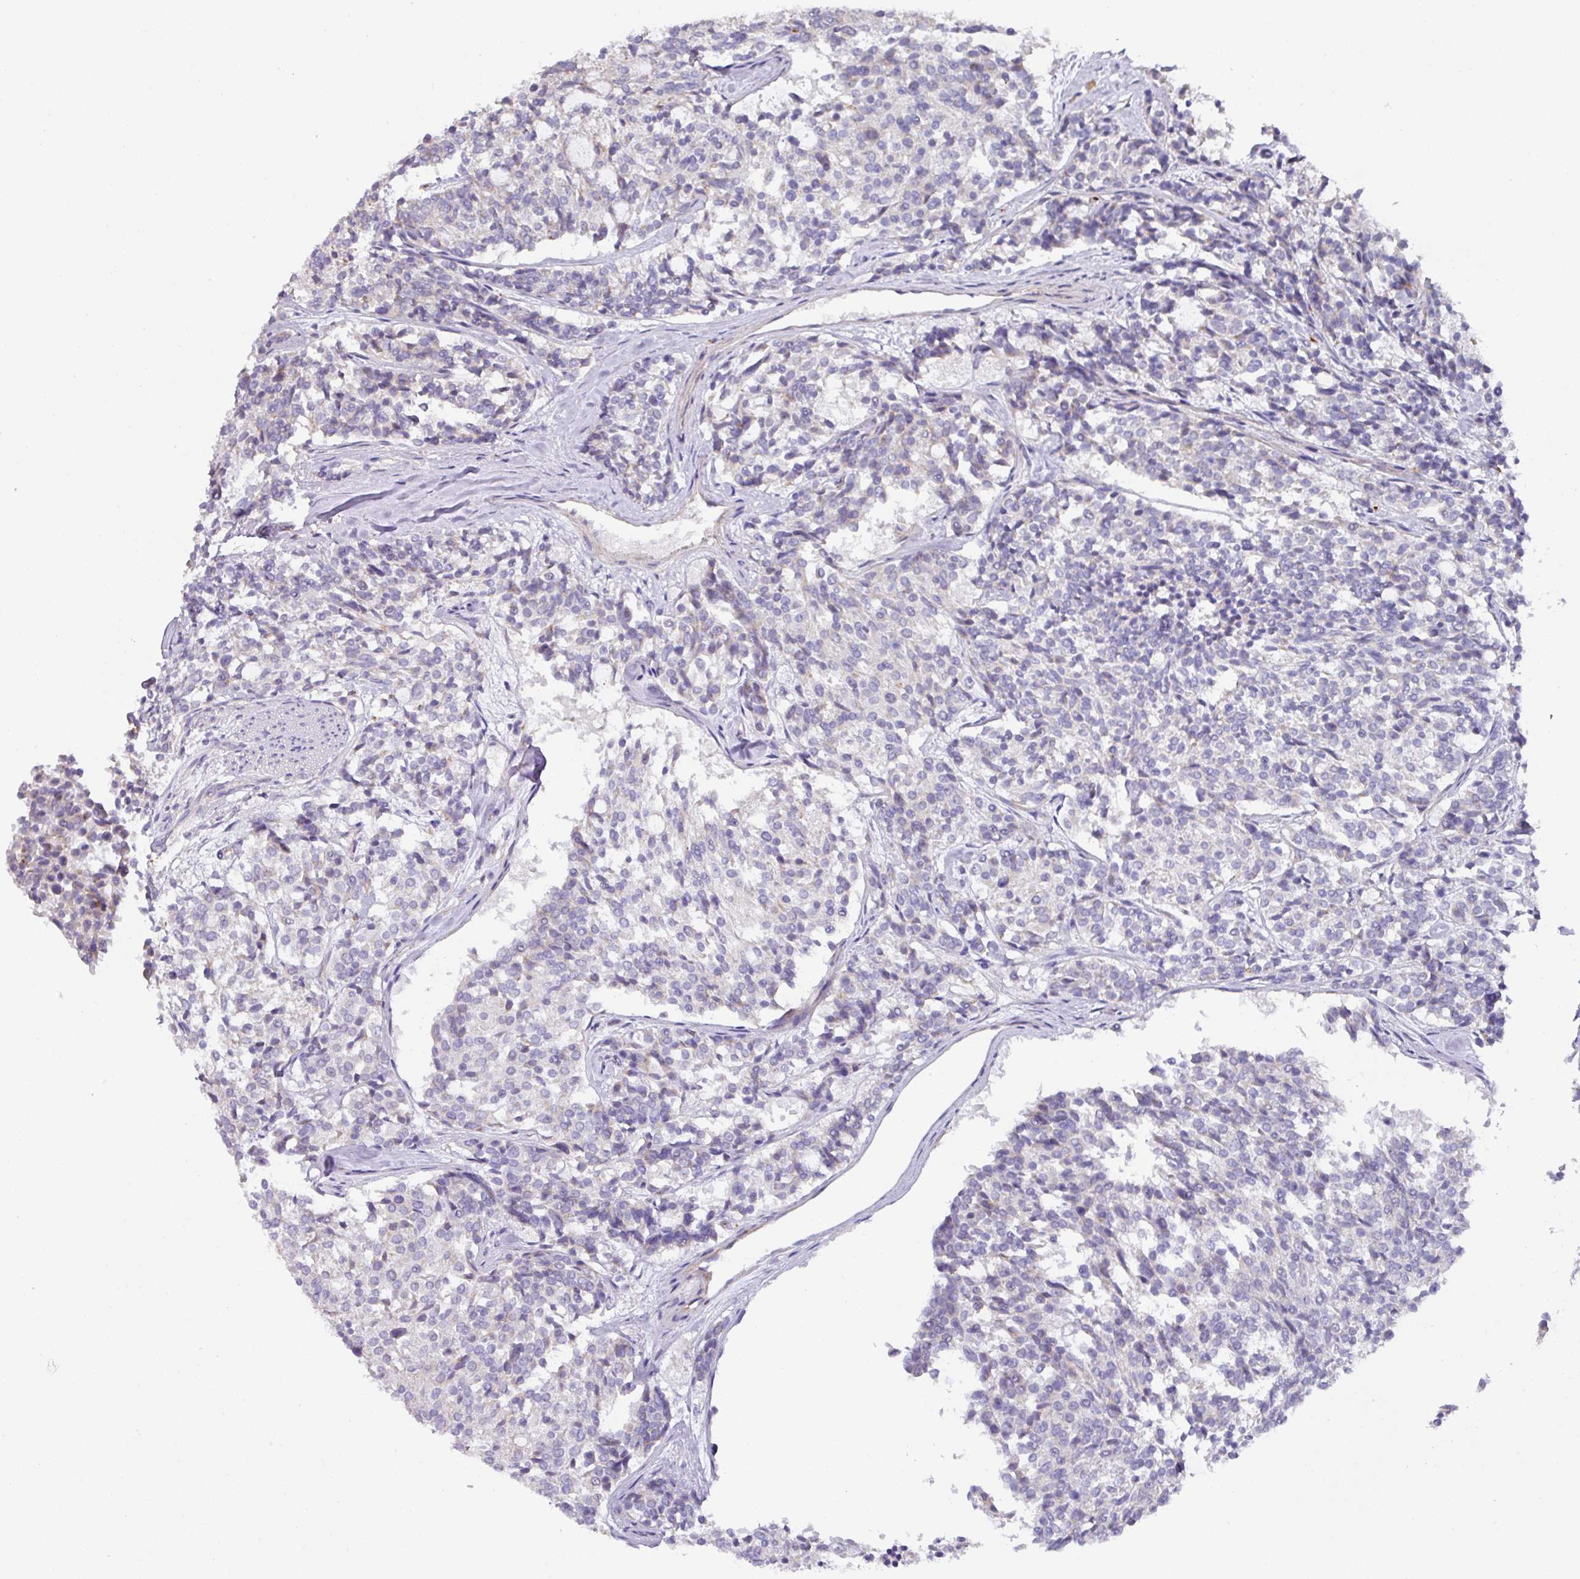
{"staining": {"intensity": "negative", "quantity": "none", "location": "none"}, "tissue": "carcinoid", "cell_type": "Tumor cells", "image_type": "cancer", "snomed": [{"axis": "morphology", "description": "Carcinoid, malignant, NOS"}, {"axis": "topography", "description": "Pancreas"}], "caption": "A histopathology image of carcinoid (malignant) stained for a protein displays no brown staining in tumor cells.", "gene": "TARM1", "patient": {"sex": "female", "age": 54}}